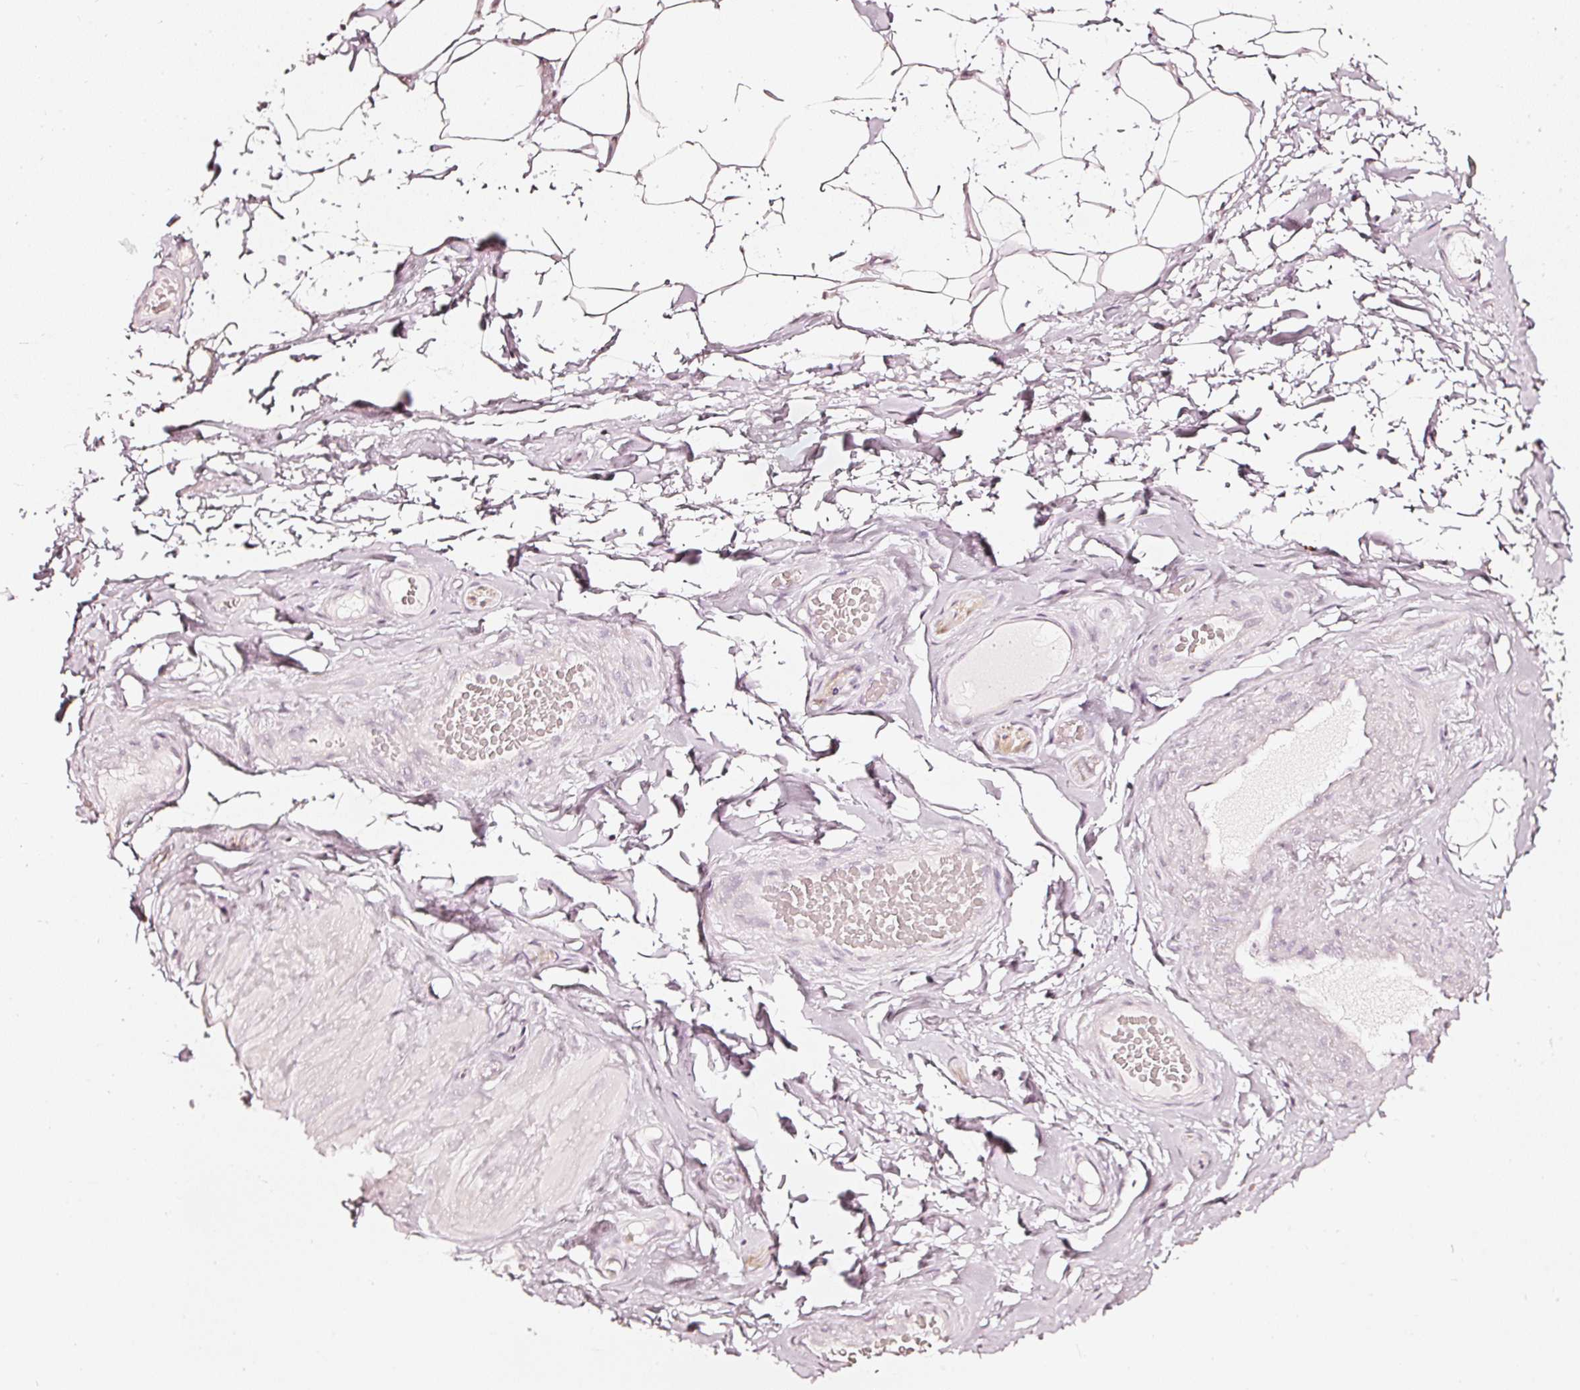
{"staining": {"intensity": "negative", "quantity": "none", "location": "none"}, "tissue": "adipose tissue", "cell_type": "Adipocytes", "image_type": "normal", "snomed": [{"axis": "morphology", "description": "Normal tissue, NOS"}, {"axis": "topography", "description": "Vascular tissue"}, {"axis": "topography", "description": "Peripheral nerve tissue"}], "caption": "Adipocytes are negative for brown protein staining in unremarkable adipose tissue.", "gene": "CNP", "patient": {"sex": "male", "age": 41}}